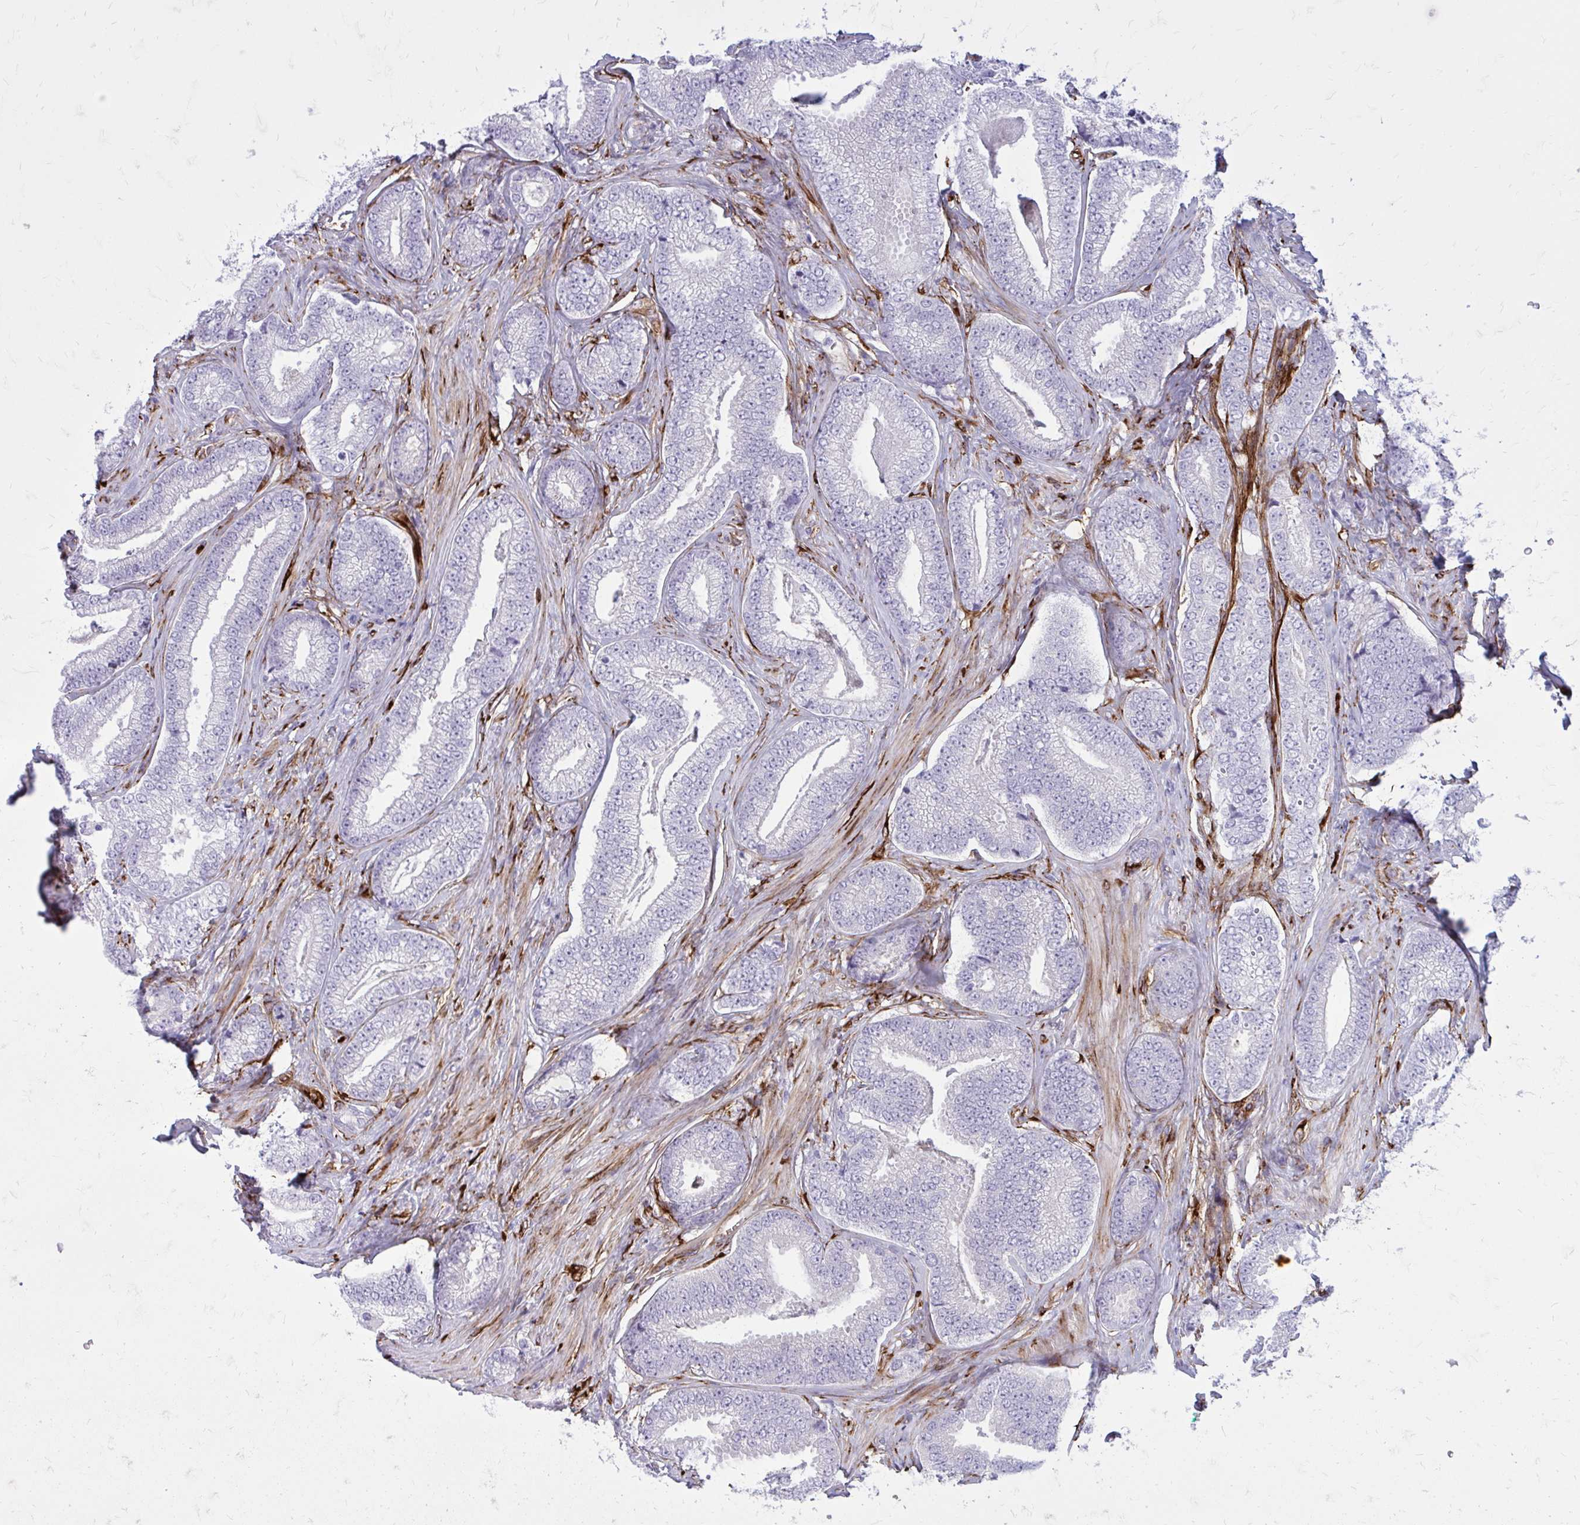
{"staining": {"intensity": "negative", "quantity": "none", "location": "none"}, "tissue": "prostate cancer", "cell_type": "Tumor cells", "image_type": "cancer", "snomed": [{"axis": "morphology", "description": "Adenocarcinoma, Low grade"}, {"axis": "topography", "description": "Prostate"}], "caption": "There is no significant staining in tumor cells of prostate cancer (low-grade adenocarcinoma).", "gene": "BEND5", "patient": {"sex": "male", "age": 63}}